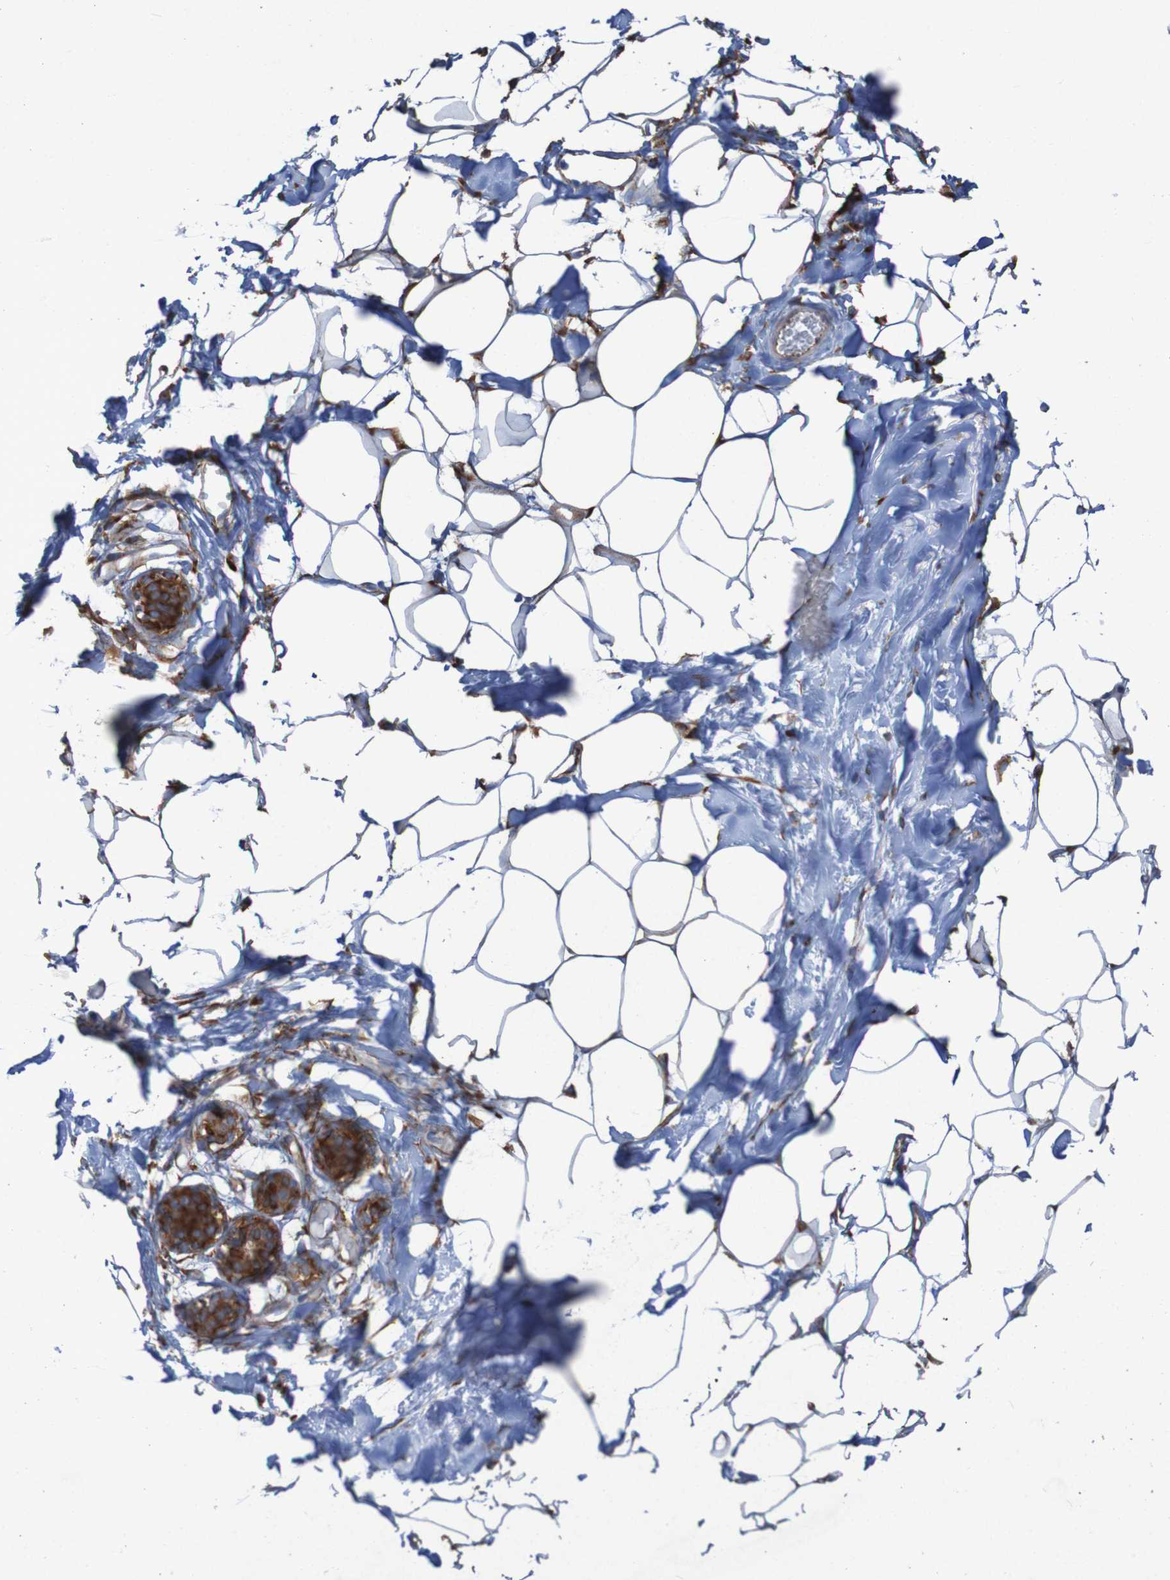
{"staining": {"intensity": "moderate", "quantity": ">75%", "location": "cytoplasmic/membranous"}, "tissue": "adipose tissue", "cell_type": "Adipocytes", "image_type": "normal", "snomed": [{"axis": "morphology", "description": "Normal tissue, NOS"}, {"axis": "topography", "description": "Breast"}, {"axis": "topography", "description": "Adipose tissue"}], "caption": "A brown stain shows moderate cytoplasmic/membranous expression of a protein in adipocytes of unremarkable human adipose tissue.", "gene": "RPL10L", "patient": {"sex": "female", "age": 25}}